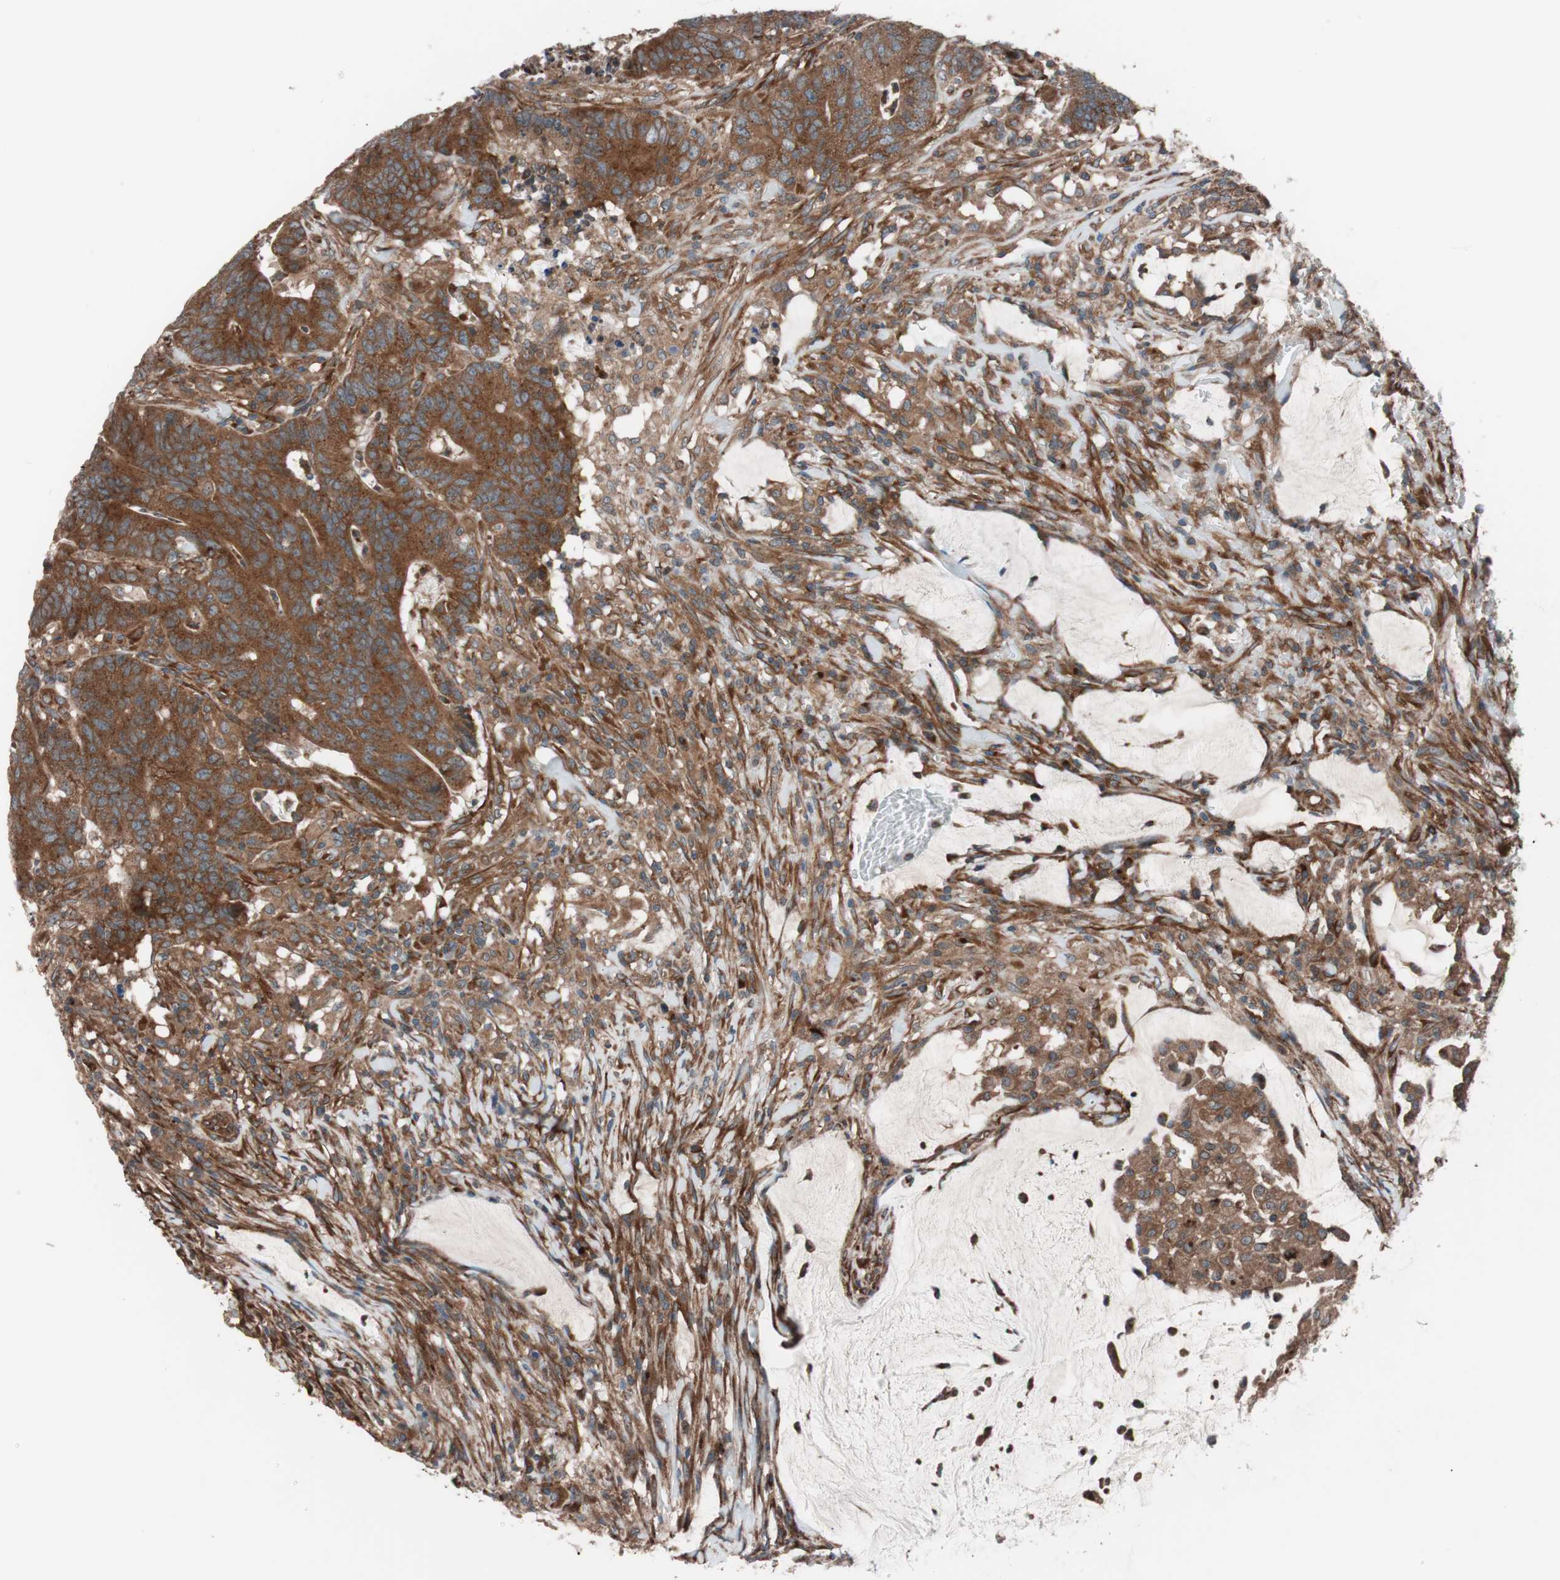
{"staining": {"intensity": "strong", "quantity": ">75%", "location": "cytoplasmic/membranous"}, "tissue": "colorectal cancer", "cell_type": "Tumor cells", "image_type": "cancer", "snomed": [{"axis": "morphology", "description": "Adenocarcinoma, NOS"}, {"axis": "topography", "description": "Colon"}], "caption": "IHC micrograph of adenocarcinoma (colorectal) stained for a protein (brown), which shows high levels of strong cytoplasmic/membranous staining in approximately >75% of tumor cells.", "gene": "SEC31A", "patient": {"sex": "male", "age": 45}}